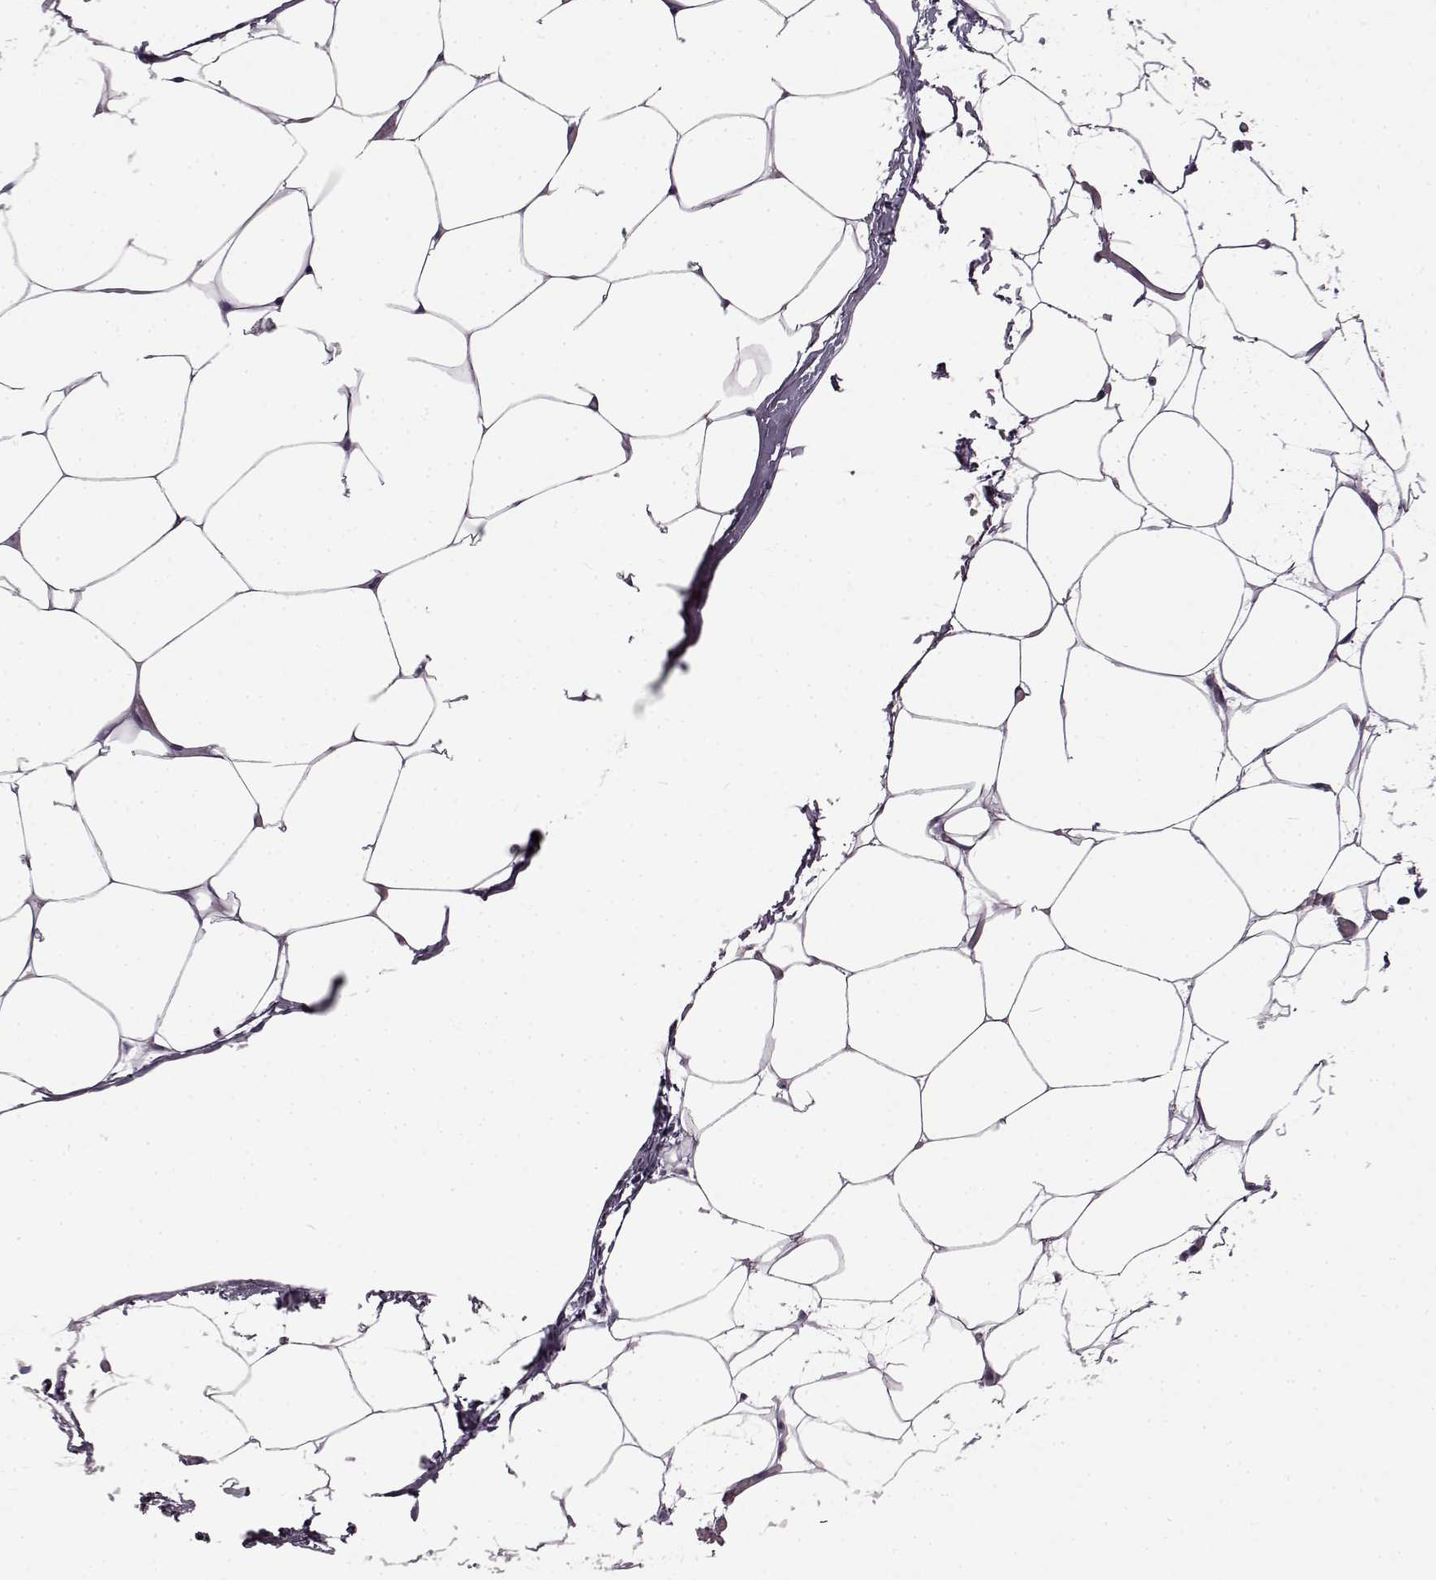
{"staining": {"intensity": "negative", "quantity": "none", "location": "none"}, "tissue": "adipose tissue", "cell_type": "Adipocytes", "image_type": "normal", "snomed": [{"axis": "morphology", "description": "Normal tissue, NOS"}, {"axis": "topography", "description": "Adipose tissue"}], "caption": "IHC histopathology image of normal adipose tissue: adipose tissue stained with DAB (3,3'-diaminobenzidine) shows no significant protein staining in adipocytes. (DAB (3,3'-diaminobenzidine) immunohistochemistry (IHC), high magnification).", "gene": "SYNPO2", "patient": {"sex": "male", "age": 57}}